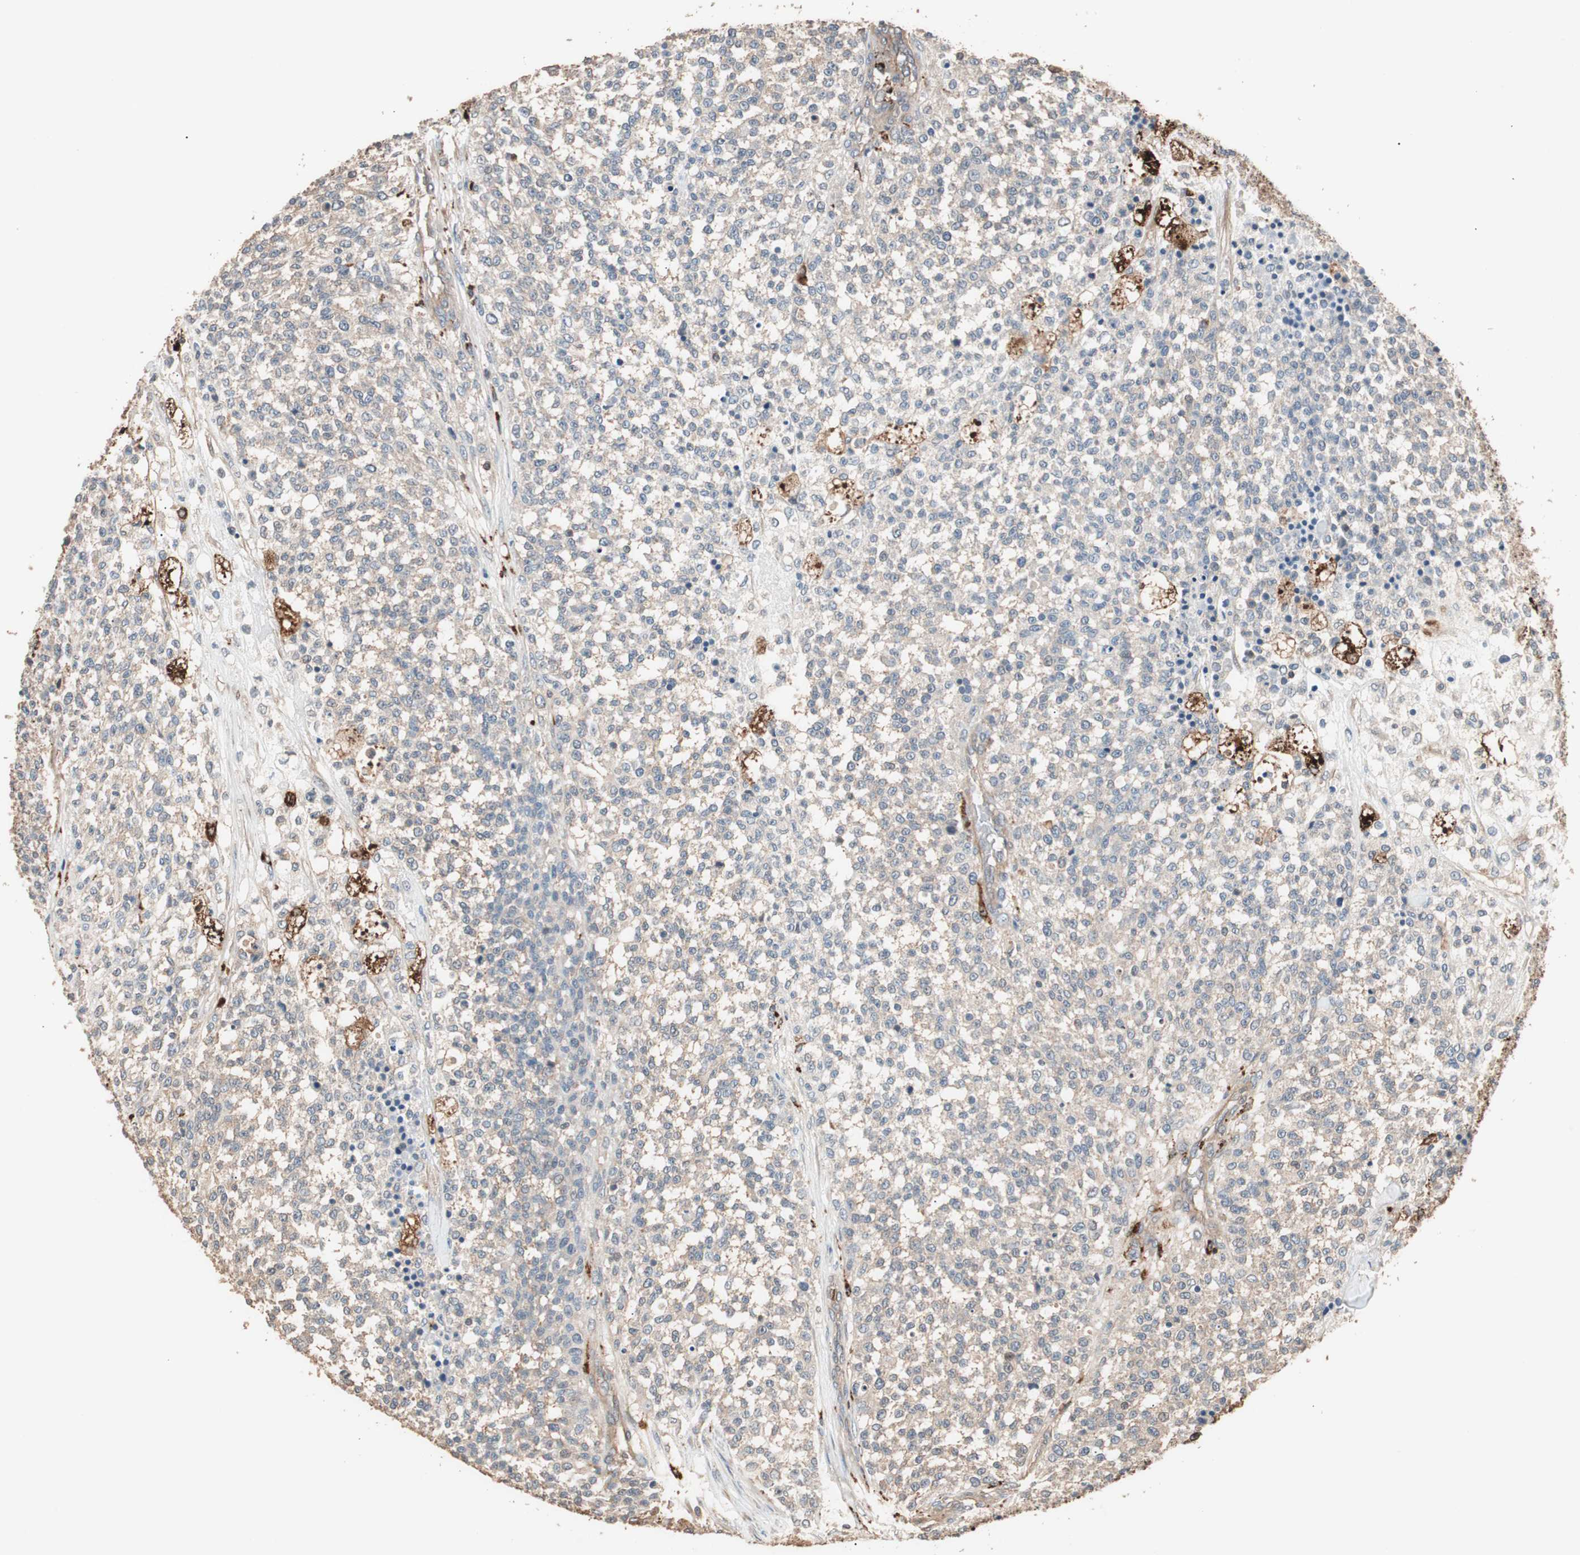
{"staining": {"intensity": "weak", "quantity": "25%-75%", "location": "cytoplasmic/membranous"}, "tissue": "testis cancer", "cell_type": "Tumor cells", "image_type": "cancer", "snomed": [{"axis": "morphology", "description": "Seminoma, NOS"}, {"axis": "topography", "description": "Testis"}], "caption": "Immunohistochemistry (IHC) micrograph of human testis cancer (seminoma) stained for a protein (brown), which displays low levels of weak cytoplasmic/membranous staining in approximately 25%-75% of tumor cells.", "gene": "CCT3", "patient": {"sex": "male", "age": 59}}